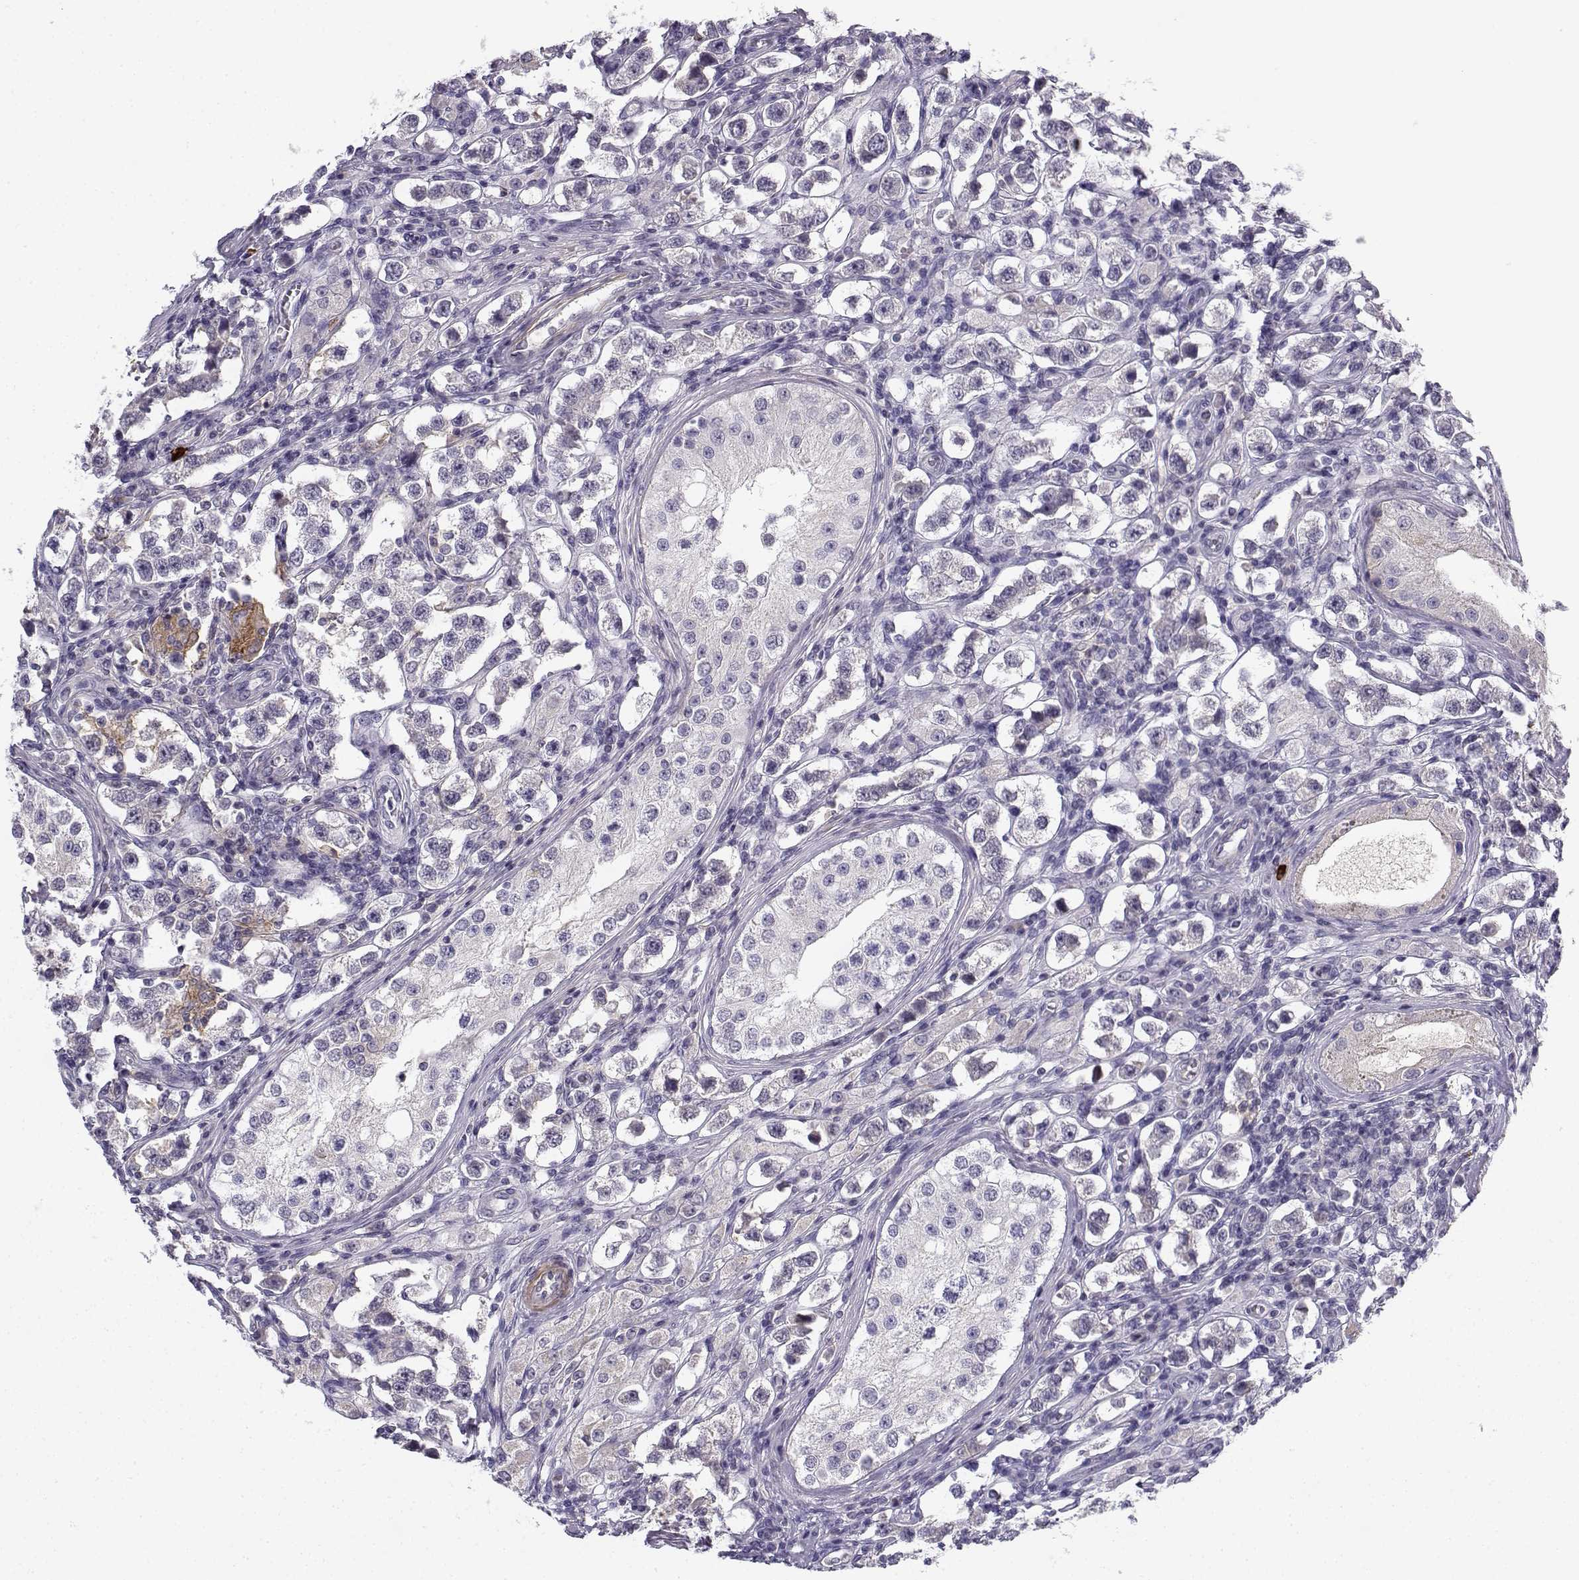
{"staining": {"intensity": "negative", "quantity": "none", "location": "none"}, "tissue": "testis cancer", "cell_type": "Tumor cells", "image_type": "cancer", "snomed": [{"axis": "morphology", "description": "Seminoma, NOS"}, {"axis": "topography", "description": "Testis"}], "caption": "This is an immunohistochemistry image of testis seminoma. There is no expression in tumor cells.", "gene": "CREB3L3", "patient": {"sex": "male", "age": 37}}